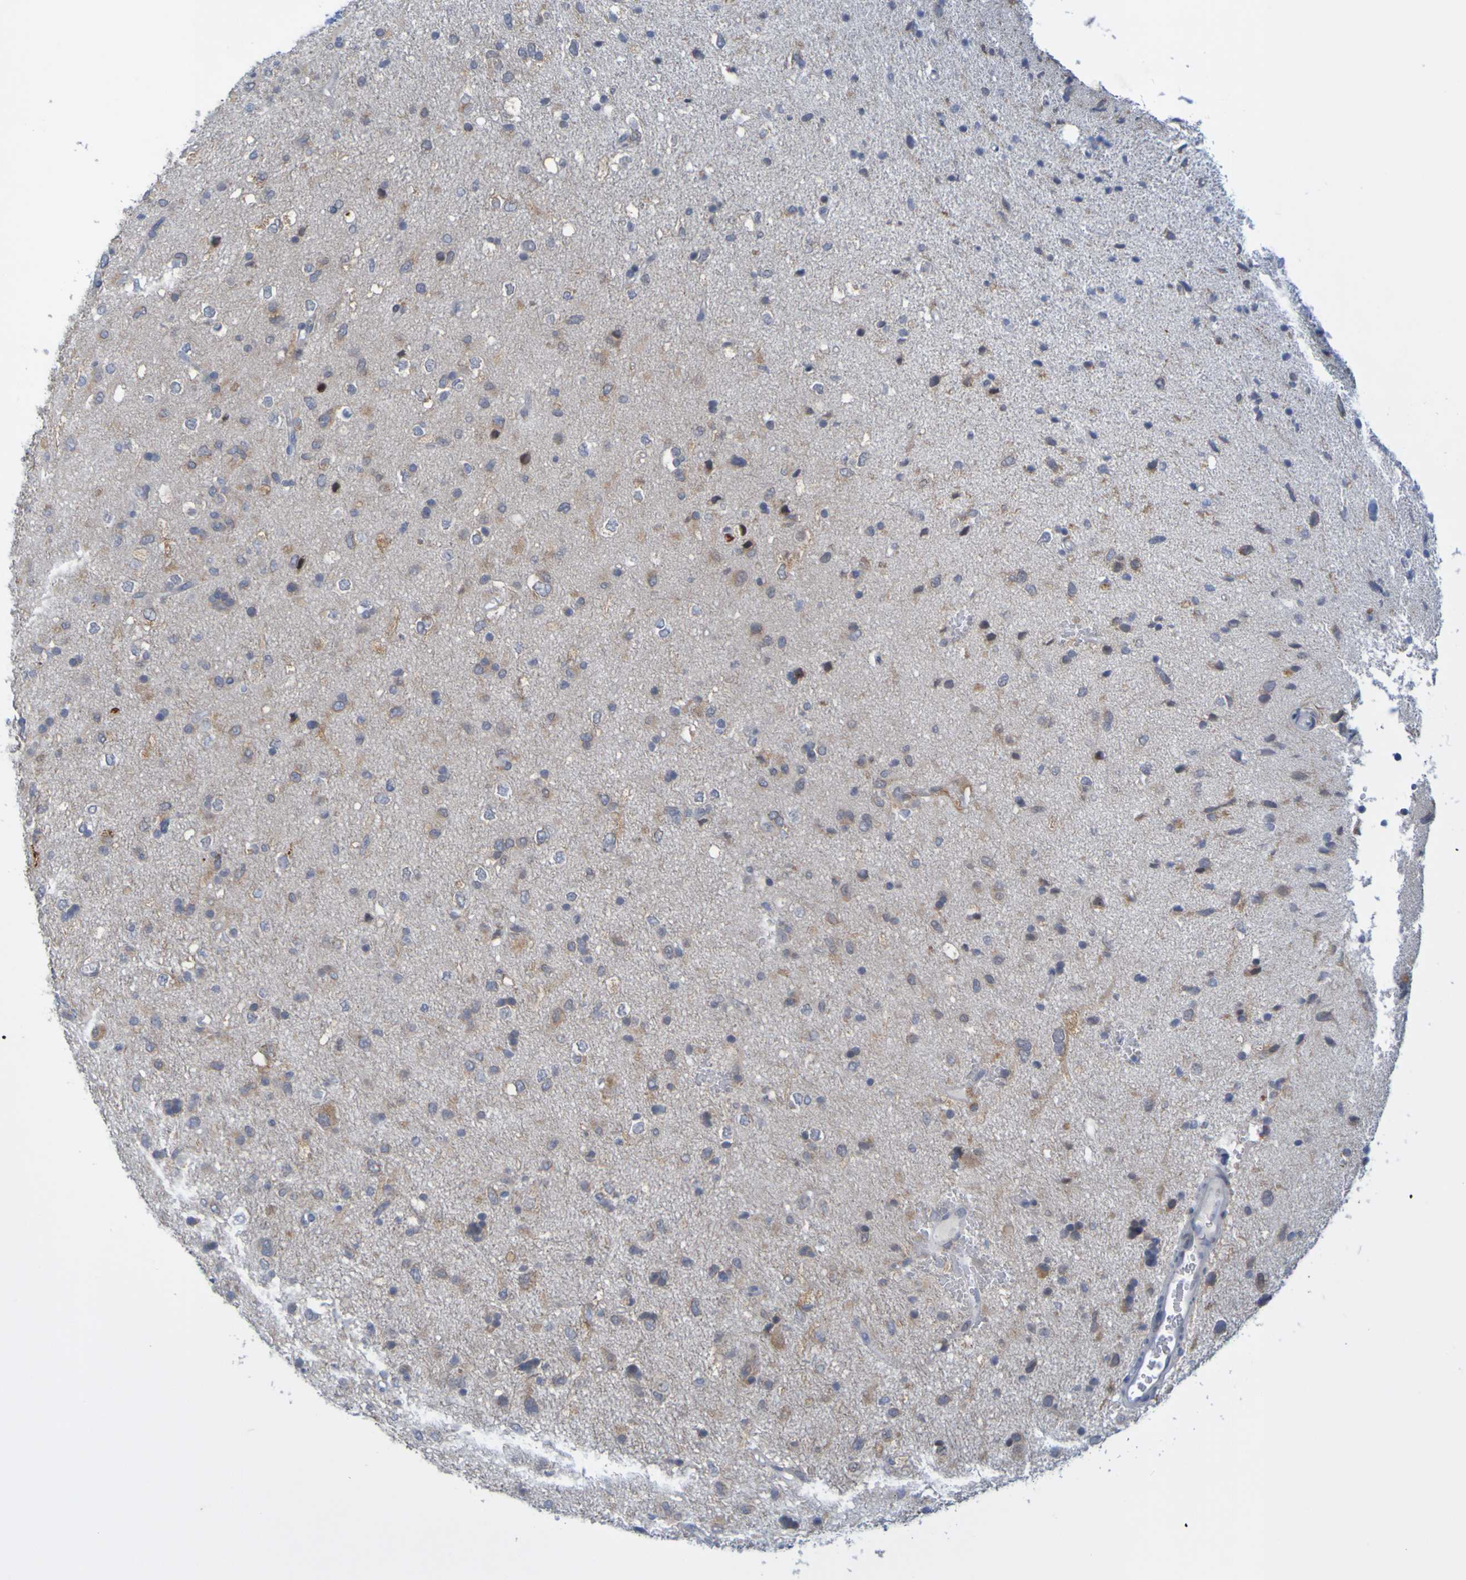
{"staining": {"intensity": "weak", "quantity": "25%-75%", "location": "cytoplasmic/membranous"}, "tissue": "glioma", "cell_type": "Tumor cells", "image_type": "cancer", "snomed": [{"axis": "morphology", "description": "Glioma, malignant, Low grade"}, {"axis": "topography", "description": "Brain"}], "caption": "Tumor cells display weak cytoplasmic/membranous staining in about 25%-75% of cells in malignant glioma (low-grade). (DAB IHC, brown staining for protein, blue staining for nuclei).", "gene": "LILRB5", "patient": {"sex": "male", "age": 77}}